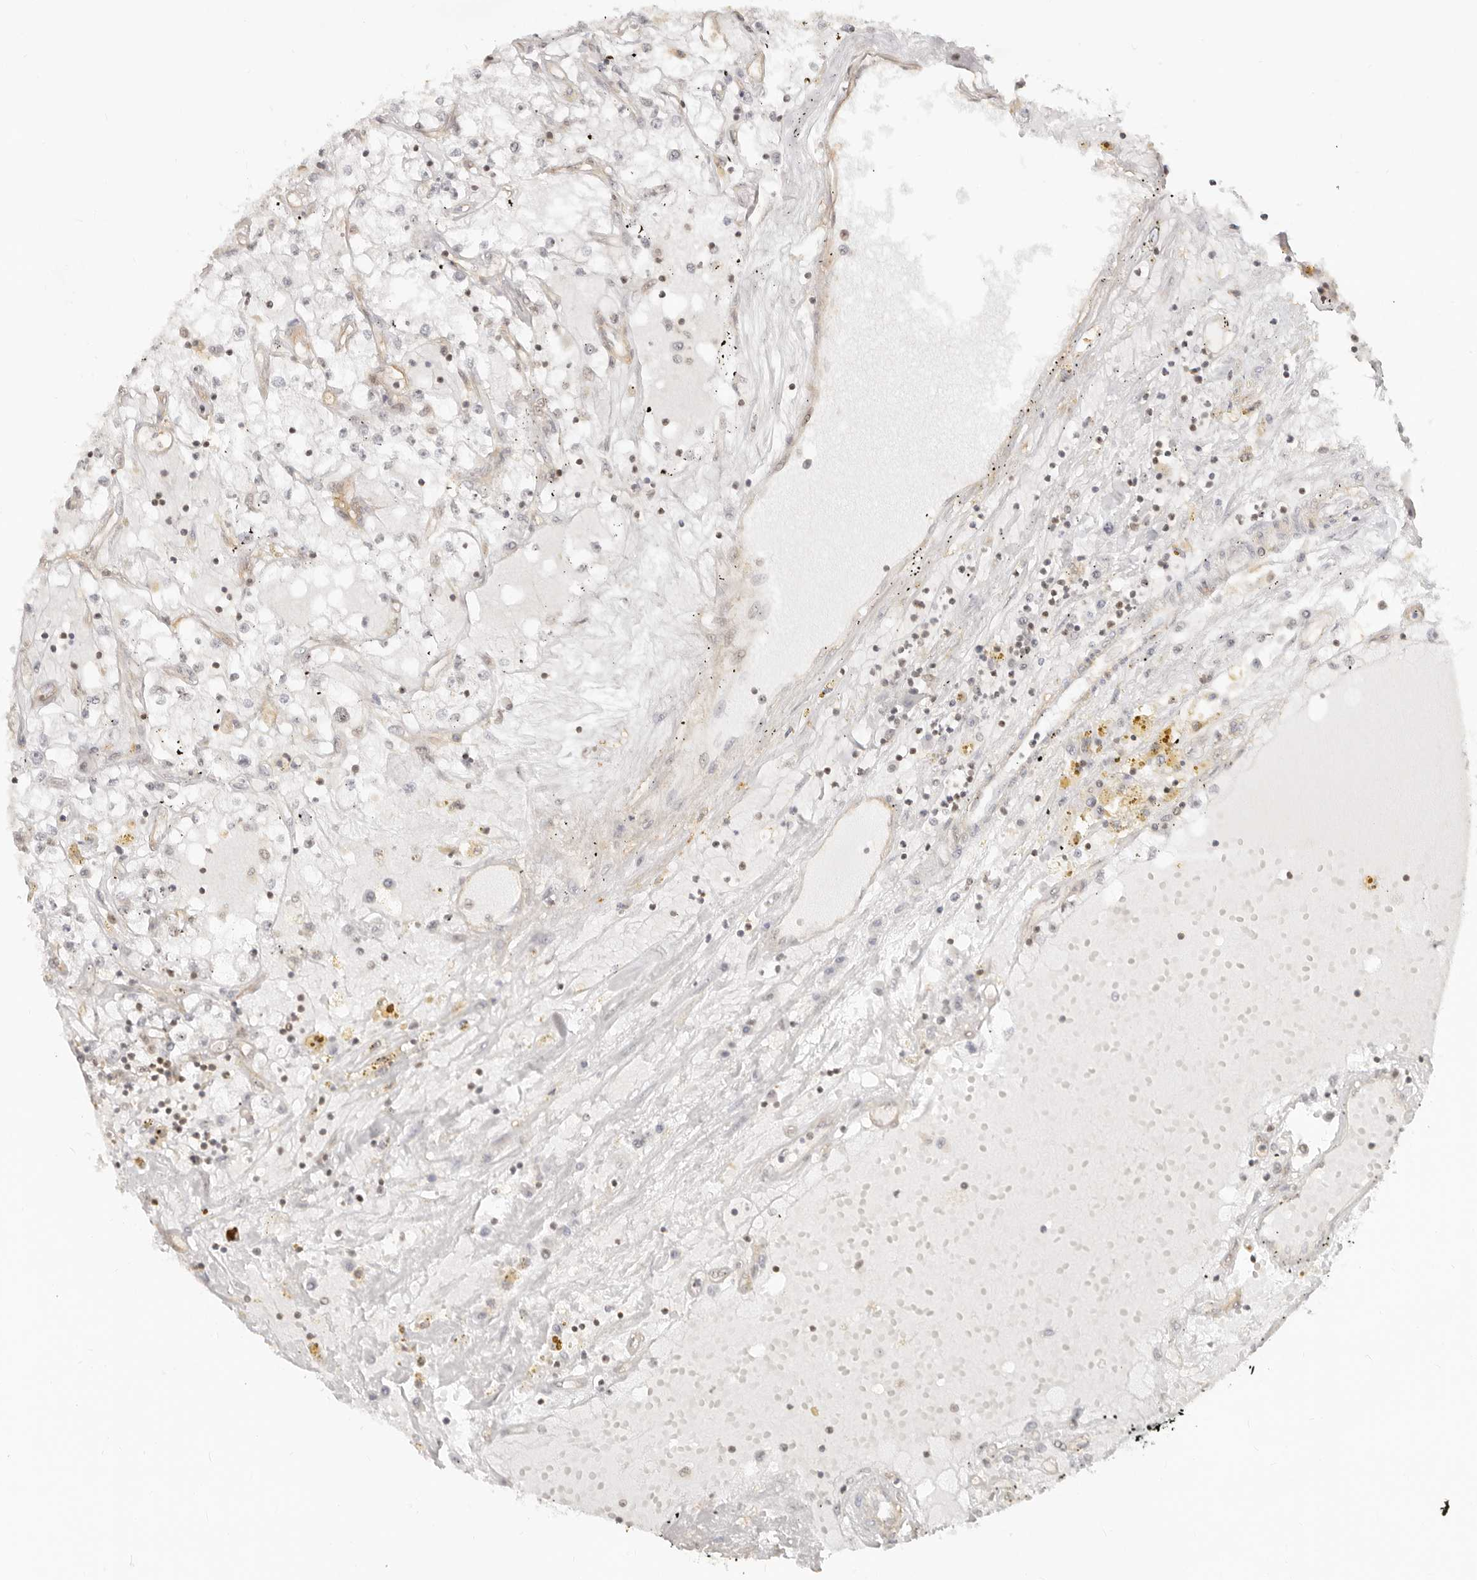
{"staining": {"intensity": "weak", "quantity": "<25%", "location": "nuclear"}, "tissue": "renal cancer", "cell_type": "Tumor cells", "image_type": "cancer", "snomed": [{"axis": "morphology", "description": "Adenocarcinoma, NOS"}, {"axis": "topography", "description": "Kidney"}], "caption": "Human renal adenocarcinoma stained for a protein using immunohistochemistry (IHC) displays no staining in tumor cells.", "gene": "BAP1", "patient": {"sex": "male", "age": 56}}